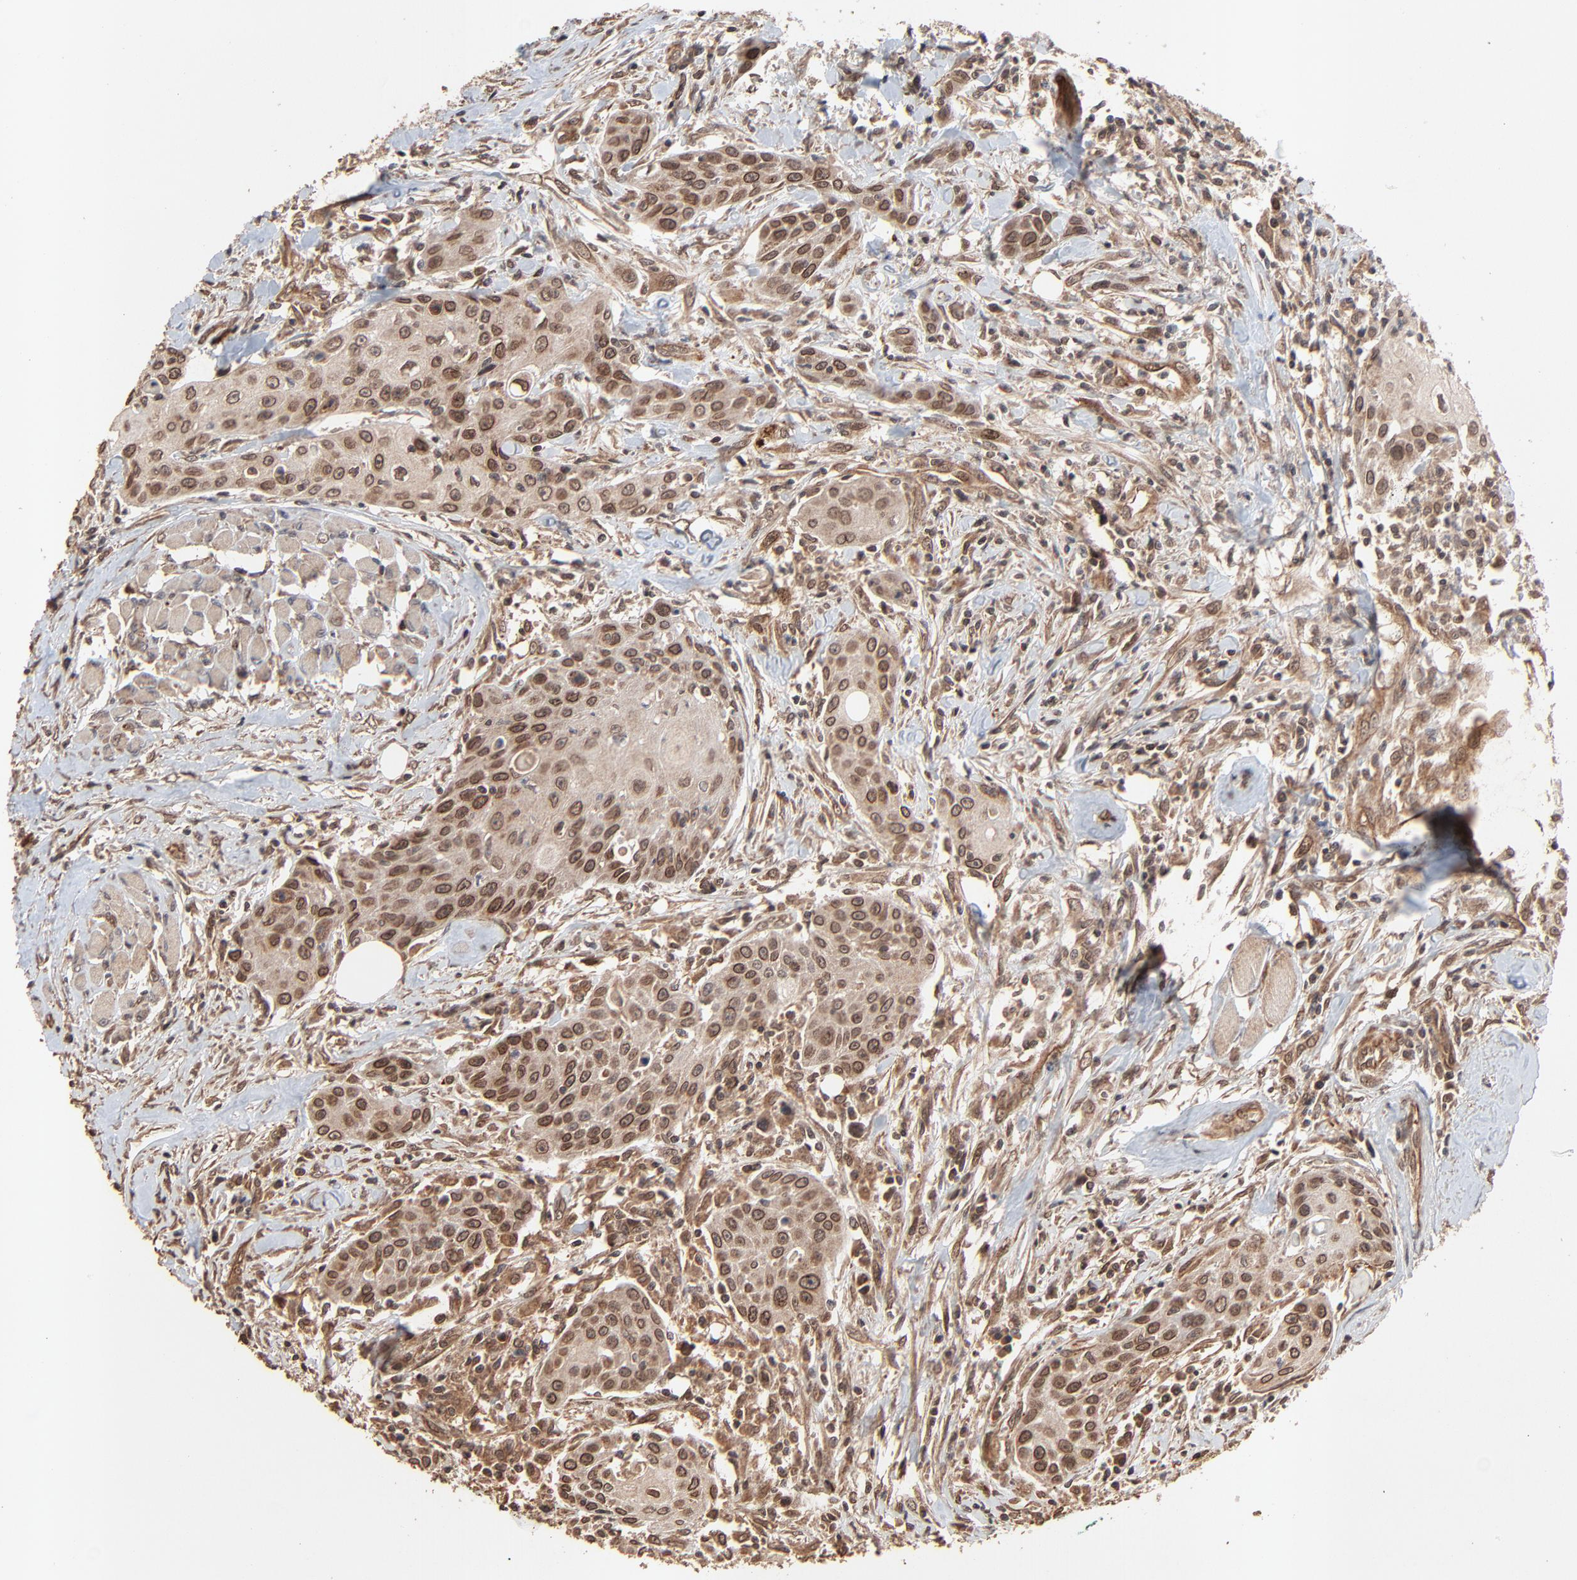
{"staining": {"intensity": "moderate", "quantity": ">75%", "location": "cytoplasmic/membranous,nuclear"}, "tissue": "head and neck cancer", "cell_type": "Tumor cells", "image_type": "cancer", "snomed": [{"axis": "morphology", "description": "Squamous cell carcinoma, NOS"}, {"axis": "topography", "description": "Oral tissue"}, {"axis": "topography", "description": "Head-Neck"}], "caption": "Immunohistochemical staining of human head and neck cancer reveals medium levels of moderate cytoplasmic/membranous and nuclear protein expression in about >75% of tumor cells. The protein of interest is shown in brown color, while the nuclei are stained blue.", "gene": "FAM227A", "patient": {"sex": "female", "age": 82}}